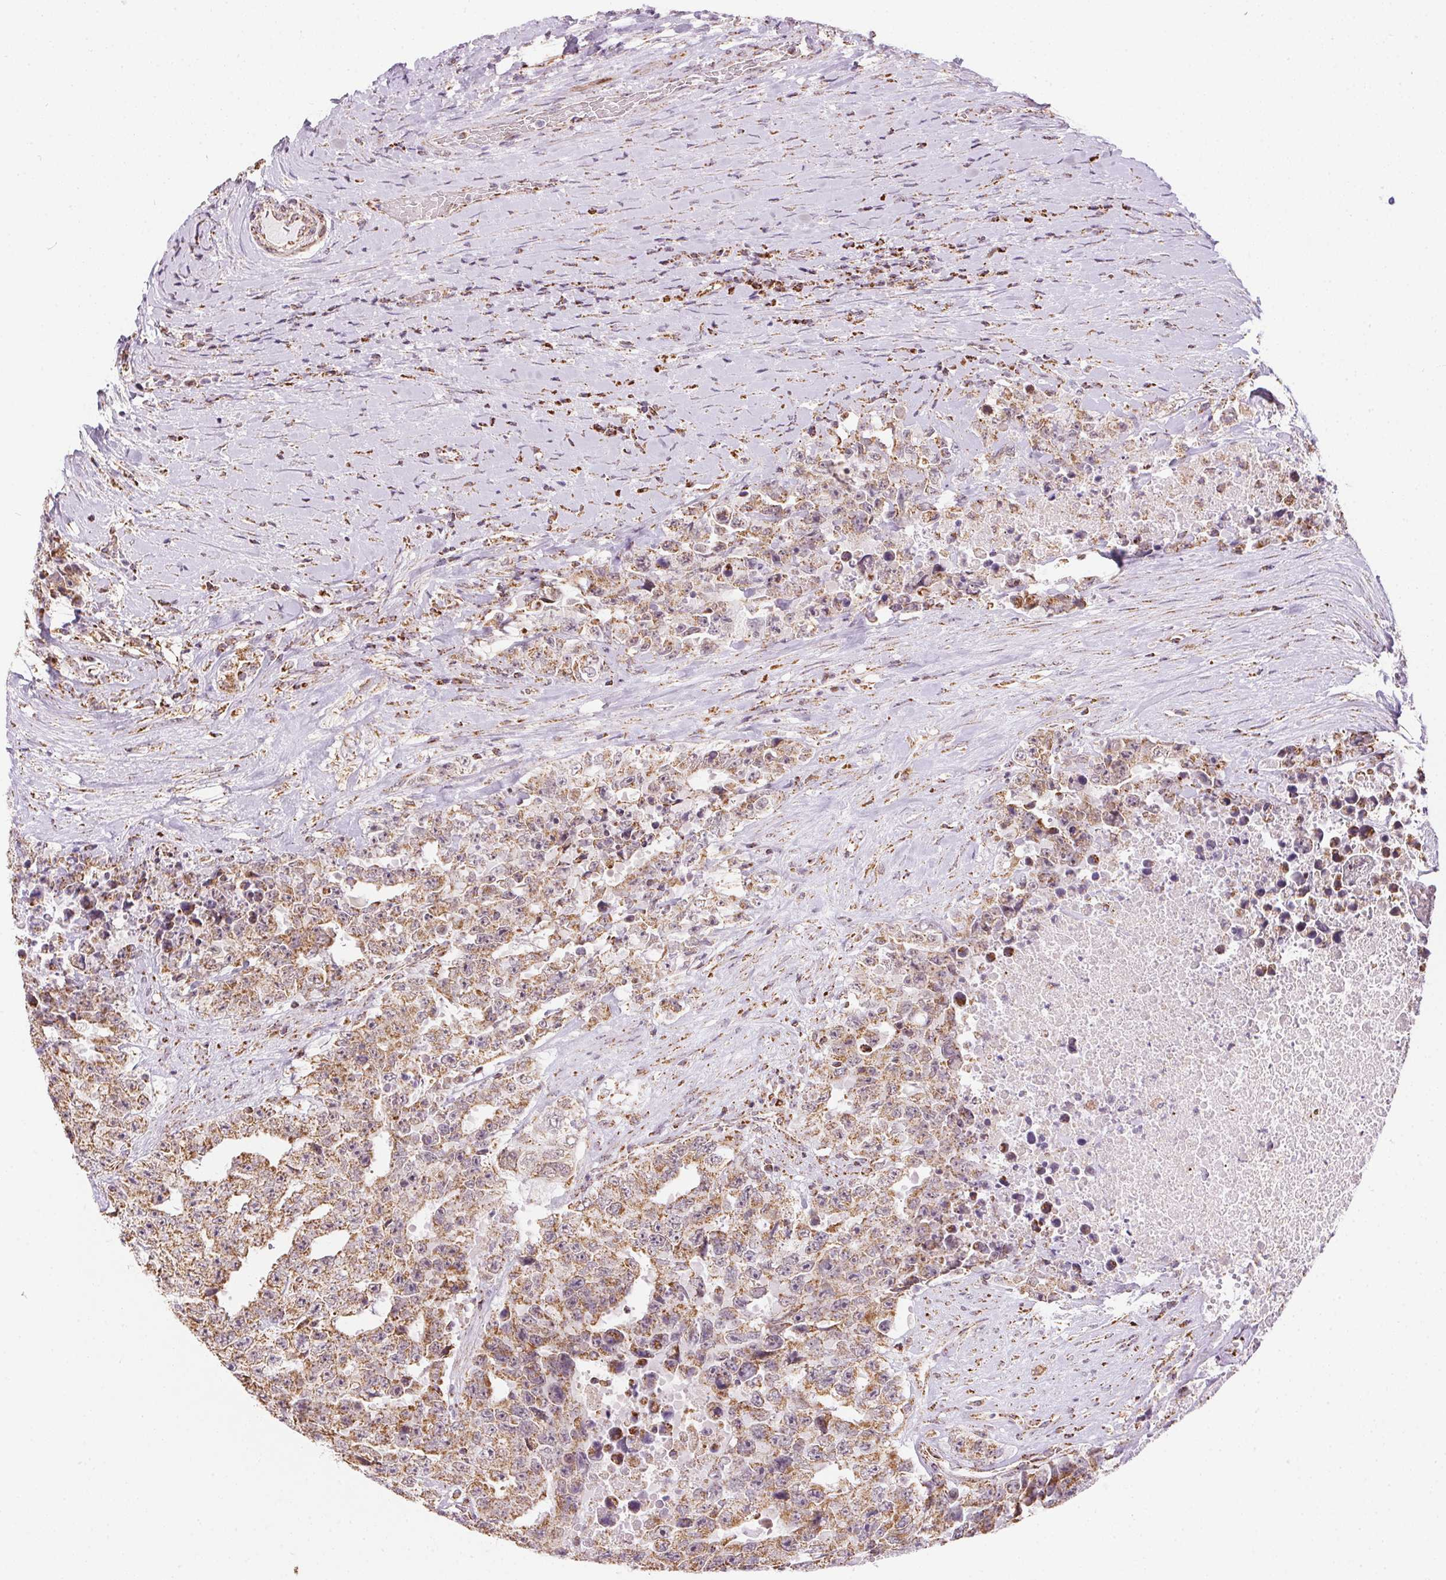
{"staining": {"intensity": "moderate", "quantity": ">75%", "location": "cytoplasmic/membranous"}, "tissue": "testis cancer", "cell_type": "Tumor cells", "image_type": "cancer", "snomed": [{"axis": "morphology", "description": "Carcinoma, Embryonal, NOS"}, {"axis": "topography", "description": "Testis"}], "caption": "Human testis cancer stained with a brown dye exhibits moderate cytoplasmic/membranous positive expression in about >75% of tumor cells.", "gene": "MAPK11", "patient": {"sex": "male", "age": 24}}